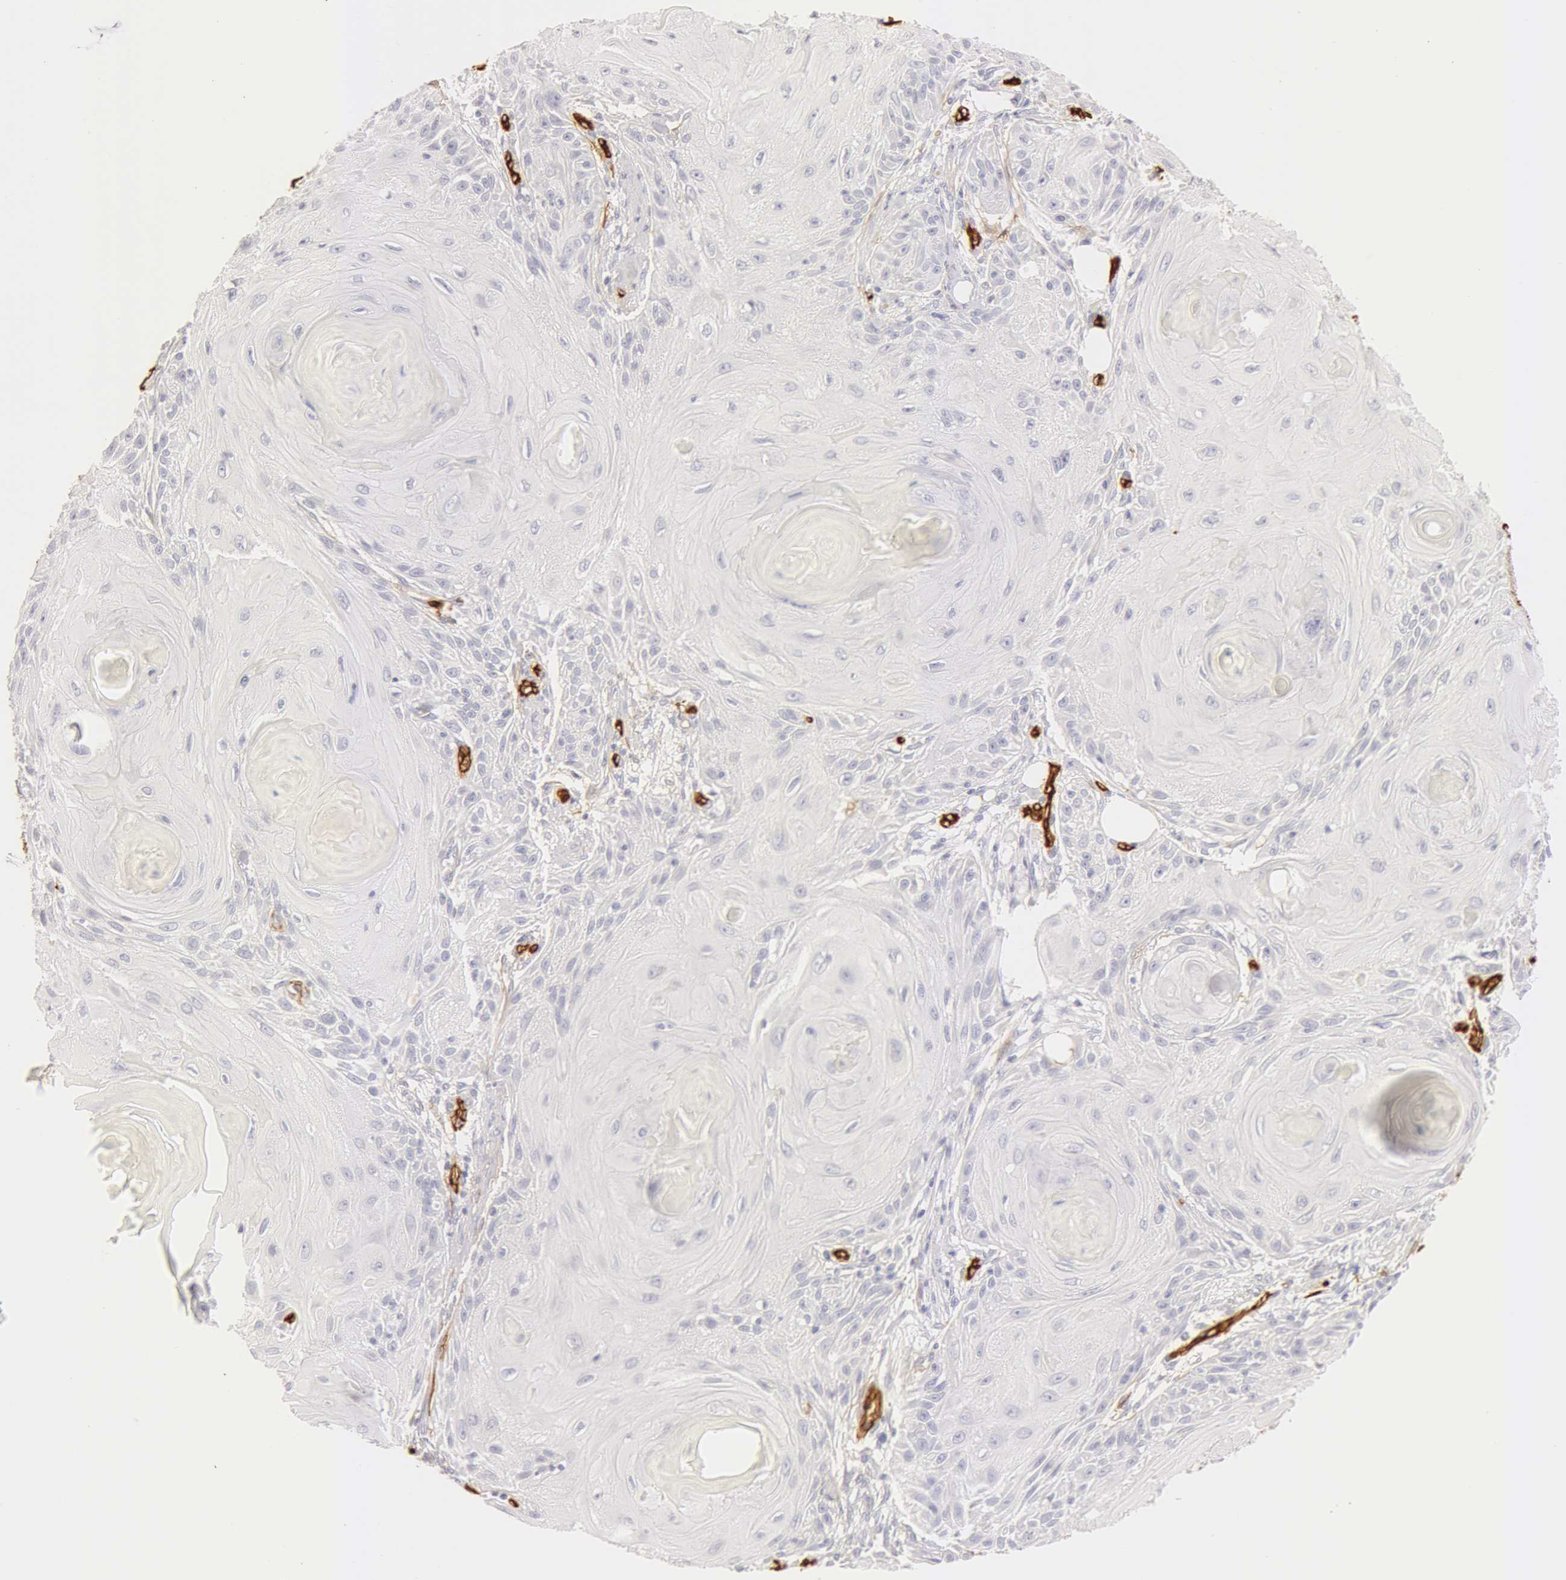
{"staining": {"intensity": "negative", "quantity": "none", "location": "none"}, "tissue": "skin cancer", "cell_type": "Tumor cells", "image_type": "cancer", "snomed": [{"axis": "morphology", "description": "Squamous cell carcinoma, NOS"}, {"axis": "topography", "description": "Skin"}], "caption": "A micrograph of human skin cancer (squamous cell carcinoma) is negative for staining in tumor cells.", "gene": "AQP1", "patient": {"sex": "female", "age": 88}}